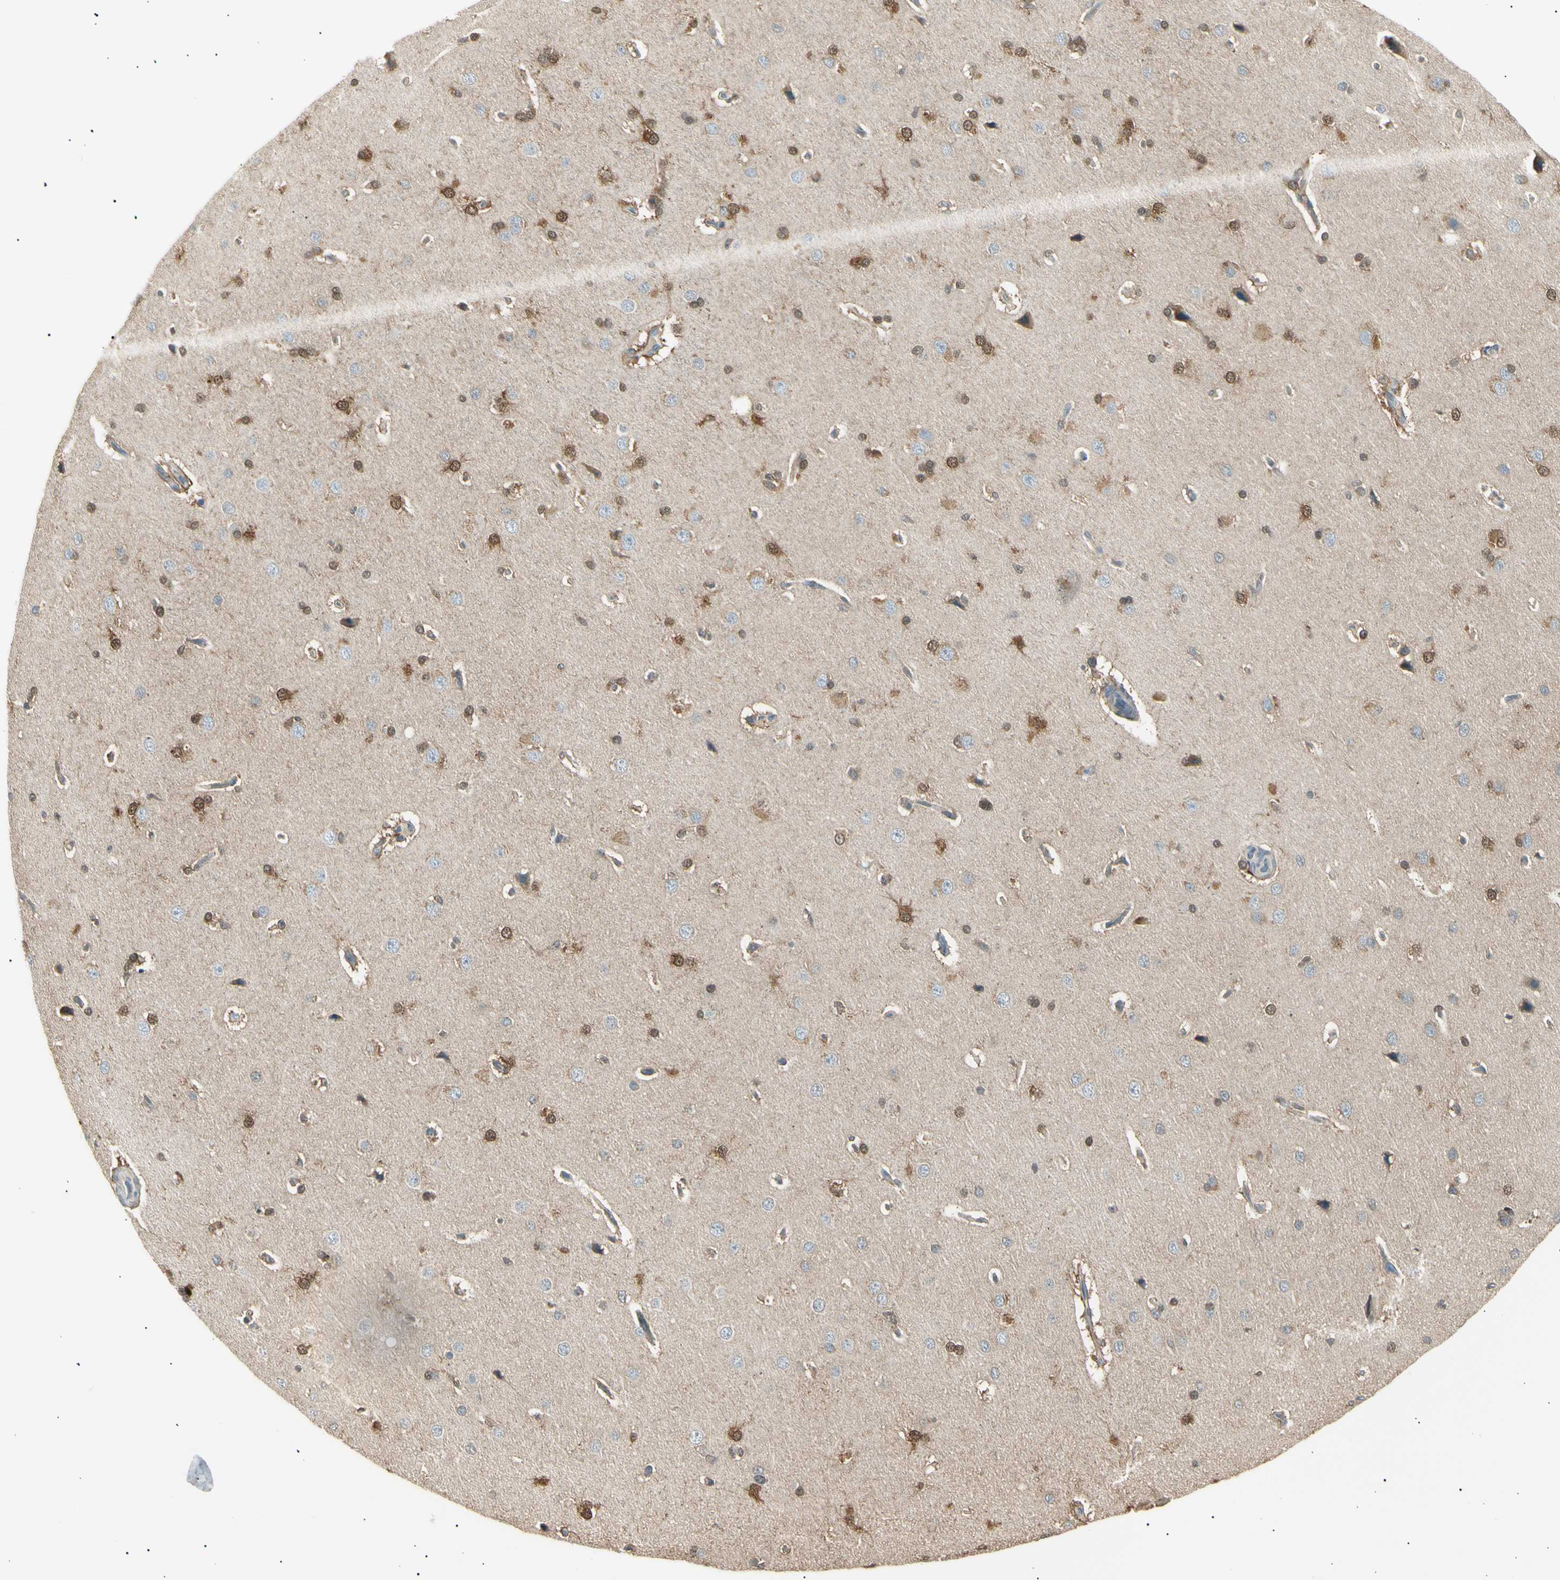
{"staining": {"intensity": "weak", "quantity": "<25%", "location": "cytoplasmic/membranous"}, "tissue": "cerebral cortex", "cell_type": "Endothelial cells", "image_type": "normal", "snomed": [{"axis": "morphology", "description": "Normal tissue, NOS"}, {"axis": "topography", "description": "Cerebral cortex"}], "caption": "This image is of normal cerebral cortex stained with IHC to label a protein in brown with the nuclei are counter-stained blue. There is no expression in endothelial cells.", "gene": "LHPP", "patient": {"sex": "male", "age": 62}}